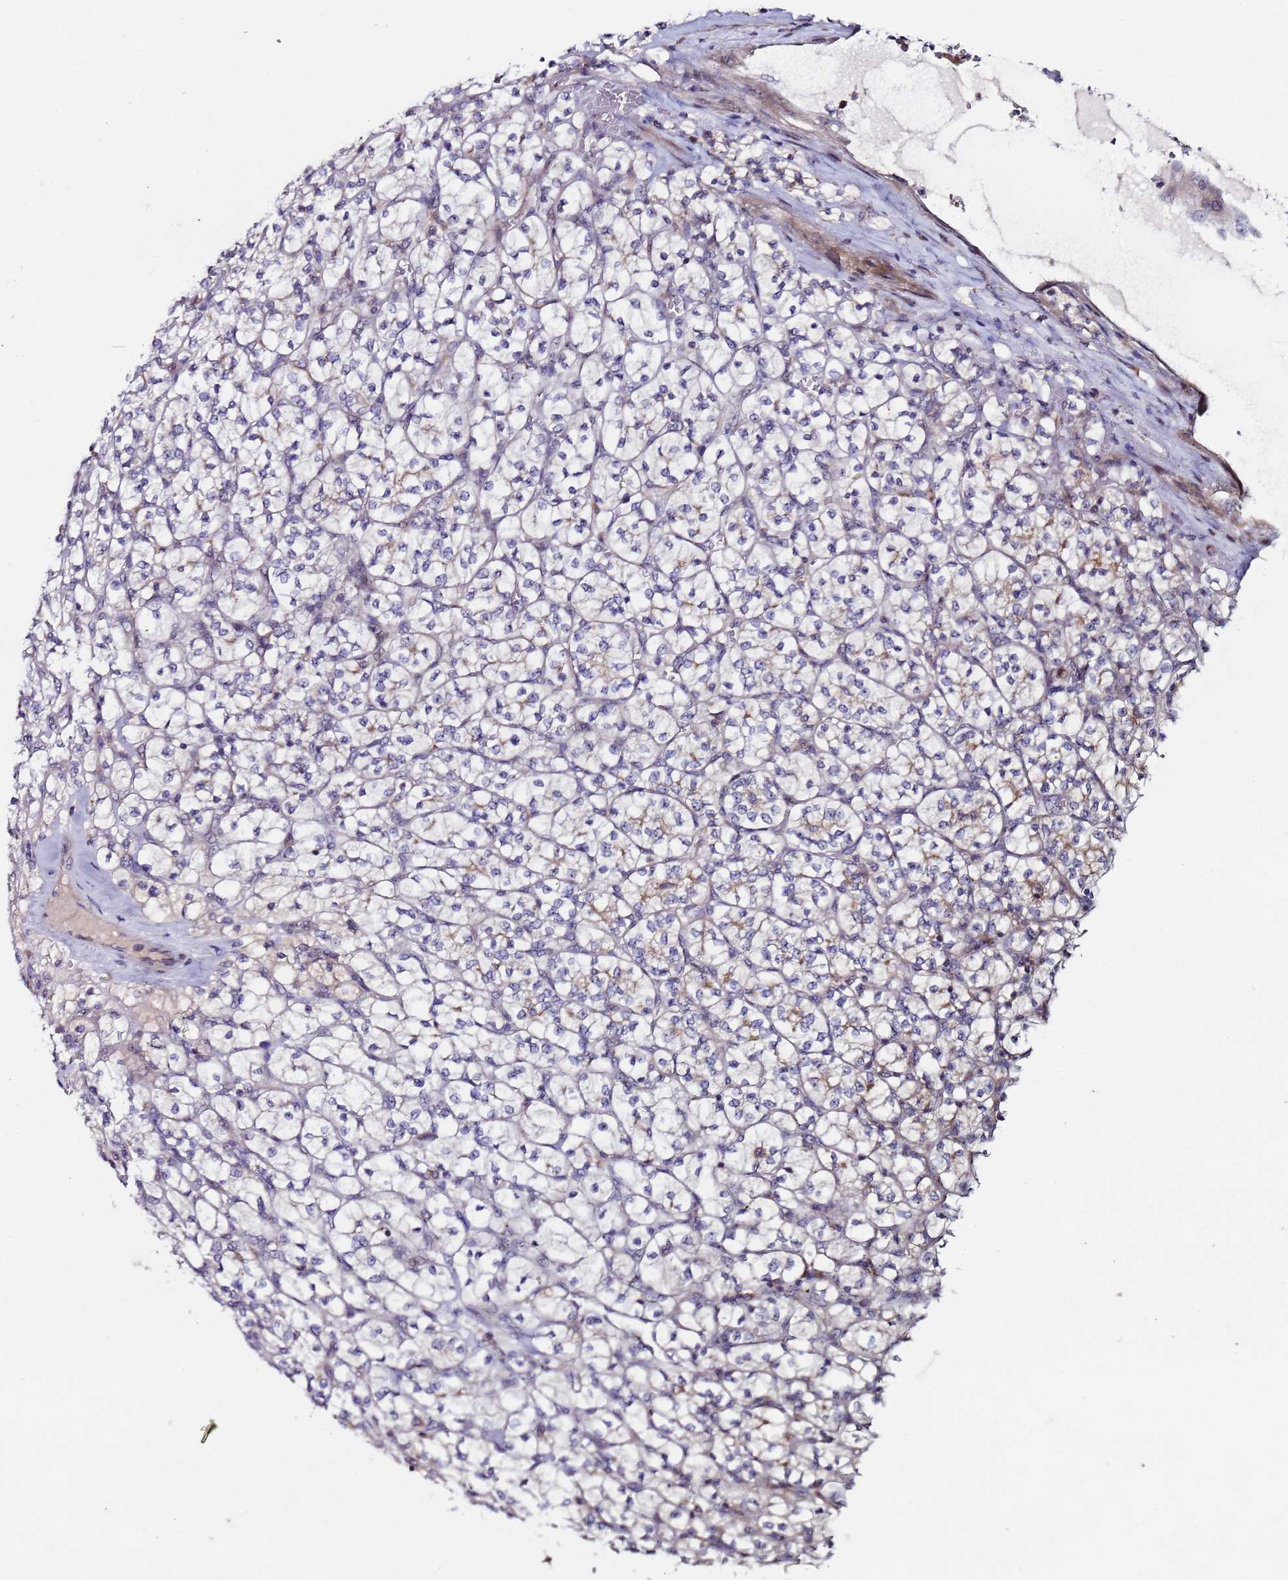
{"staining": {"intensity": "negative", "quantity": "none", "location": "none"}, "tissue": "renal cancer", "cell_type": "Tumor cells", "image_type": "cancer", "snomed": [{"axis": "morphology", "description": "Adenocarcinoma, NOS"}, {"axis": "topography", "description": "Kidney"}], "caption": "Micrograph shows no significant protein positivity in tumor cells of renal cancer.", "gene": "KRI1", "patient": {"sex": "female", "age": 64}}